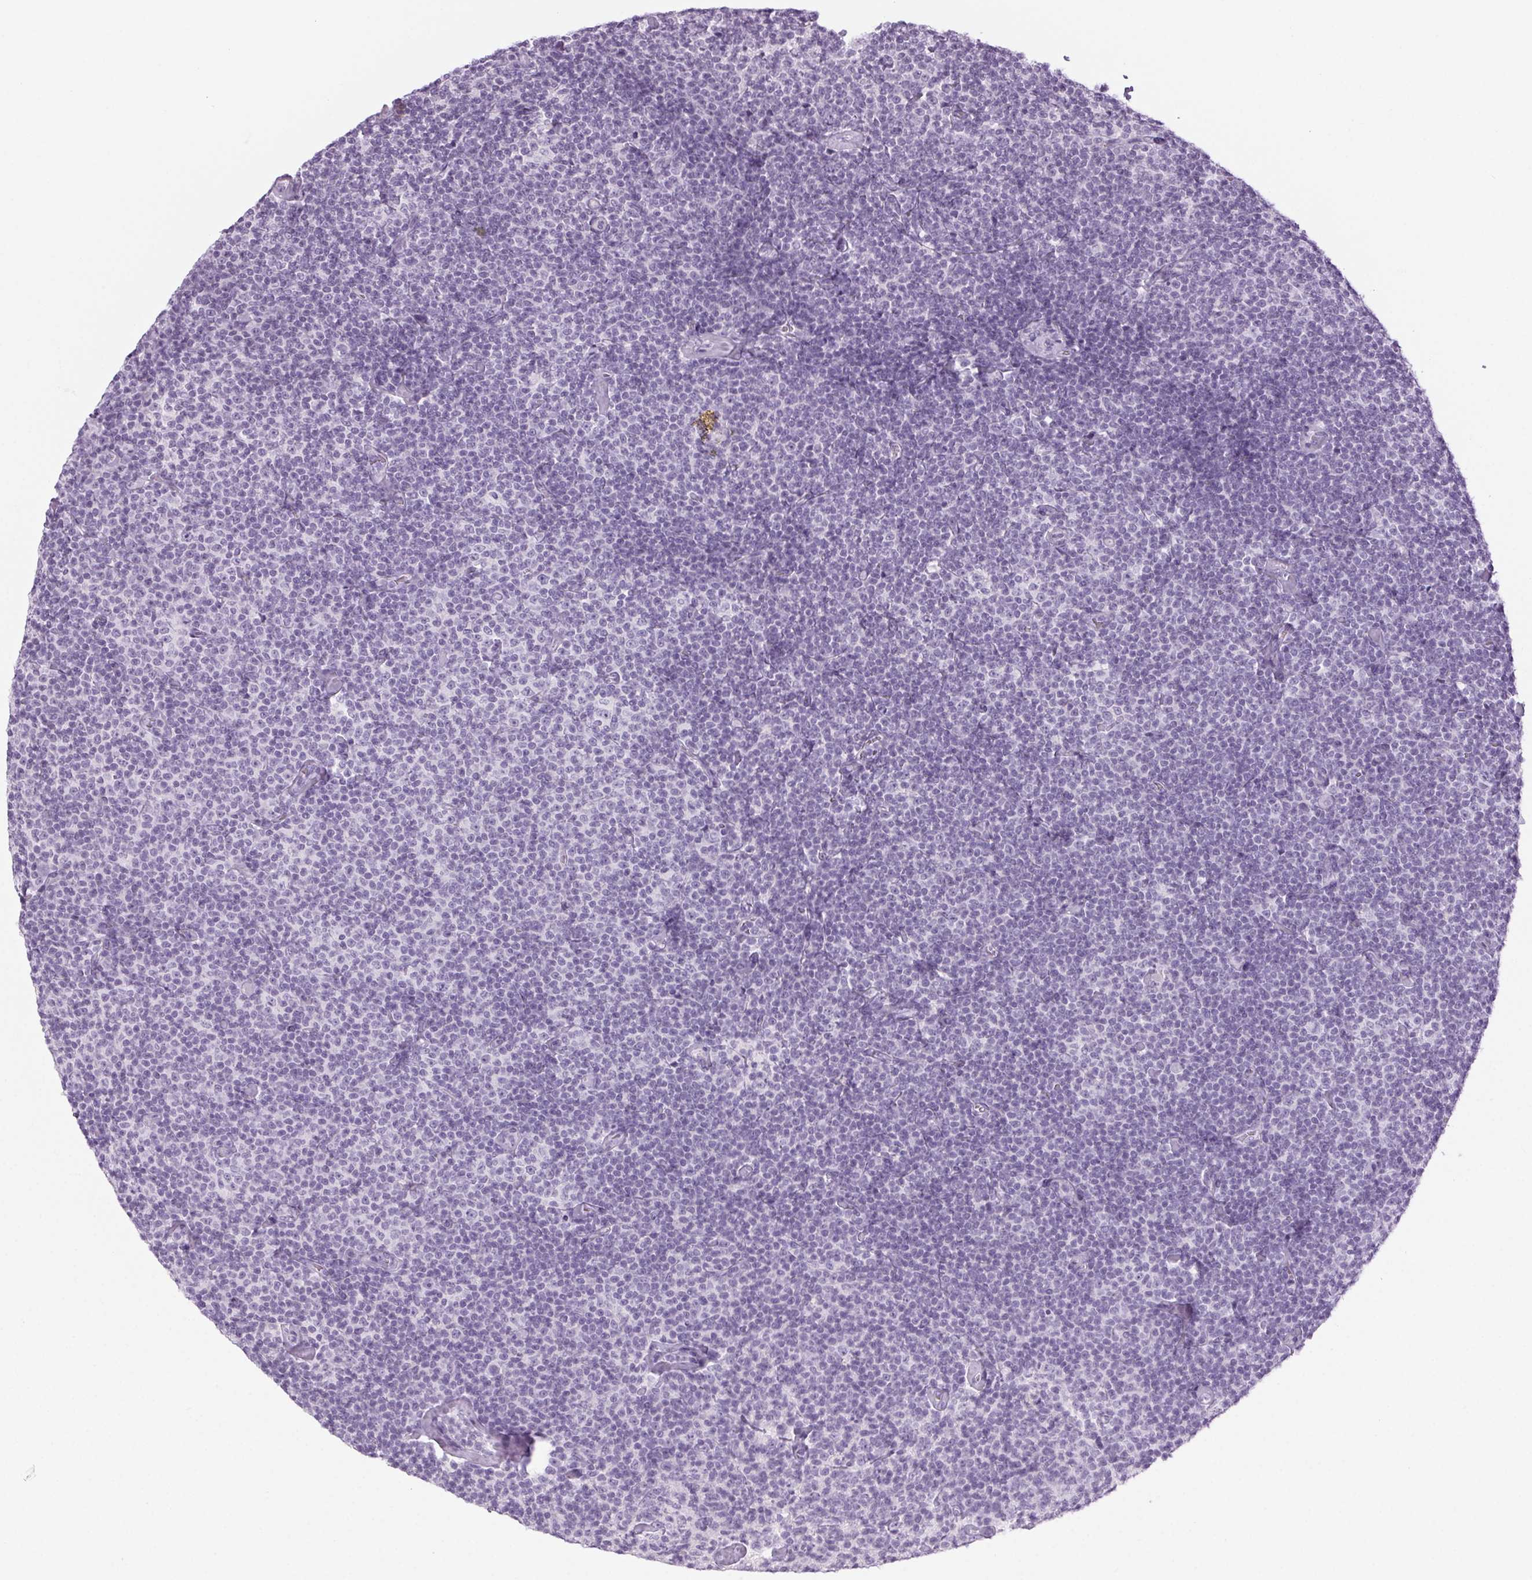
{"staining": {"intensity": "negative", "quantity": "none", "location": "none"}, "tissue": "lymphoma", "cell_type": "Tumor cells", "image_type": "cancer", "snomed": [{"axis": "morphology", "description": "Malignant lymphoma, non-Hodgkin's type, Low grade"}, {"axis": "topography", "description": "Lymph node"}], "caption": "Tumor cells are negative for brown protein staining in malignant lymphoma, non-Hodgkin's type (low-grade).", "gene": "LRP2", "patient": {"sex": "male", "age": 81}}